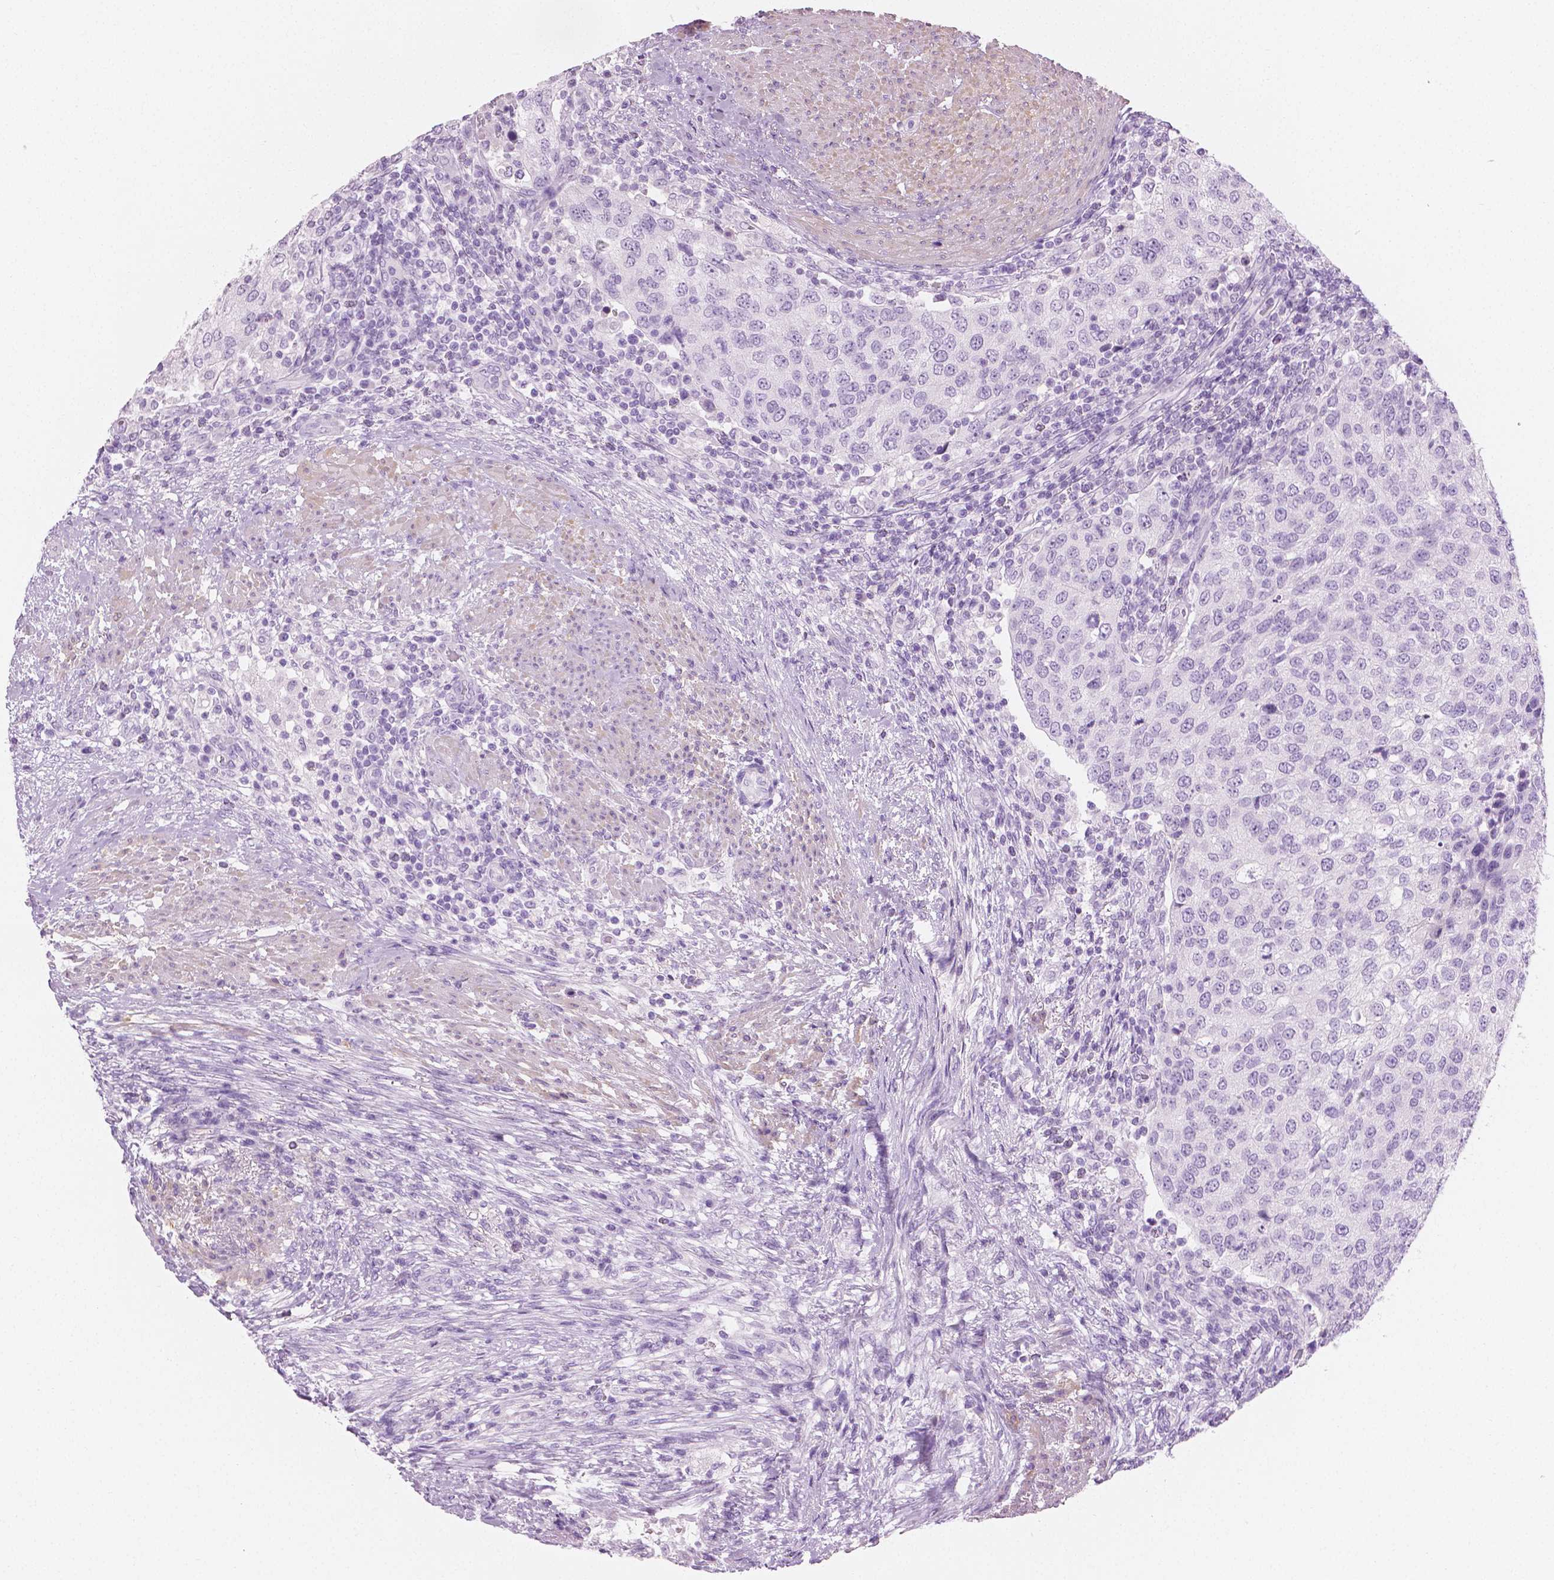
{"staining": {"intensity": "negative", "quantity": "none", "location": "none"}, "tissue": "urothelial cancer", "cell_type": "Tumor cells", "image_type": "cancer", "snomed": [{"axis": "morphology", "description": "Urothelial carcinoma, High grade"}, {"axis": "topography", "description": "Urinary bladder"}], "caption": "Protein analysis of urothelial cancer reveals no significant staining in tumor cells.", "gene": "PLIN4", "patient": {"sex": "female", "age": 78}}